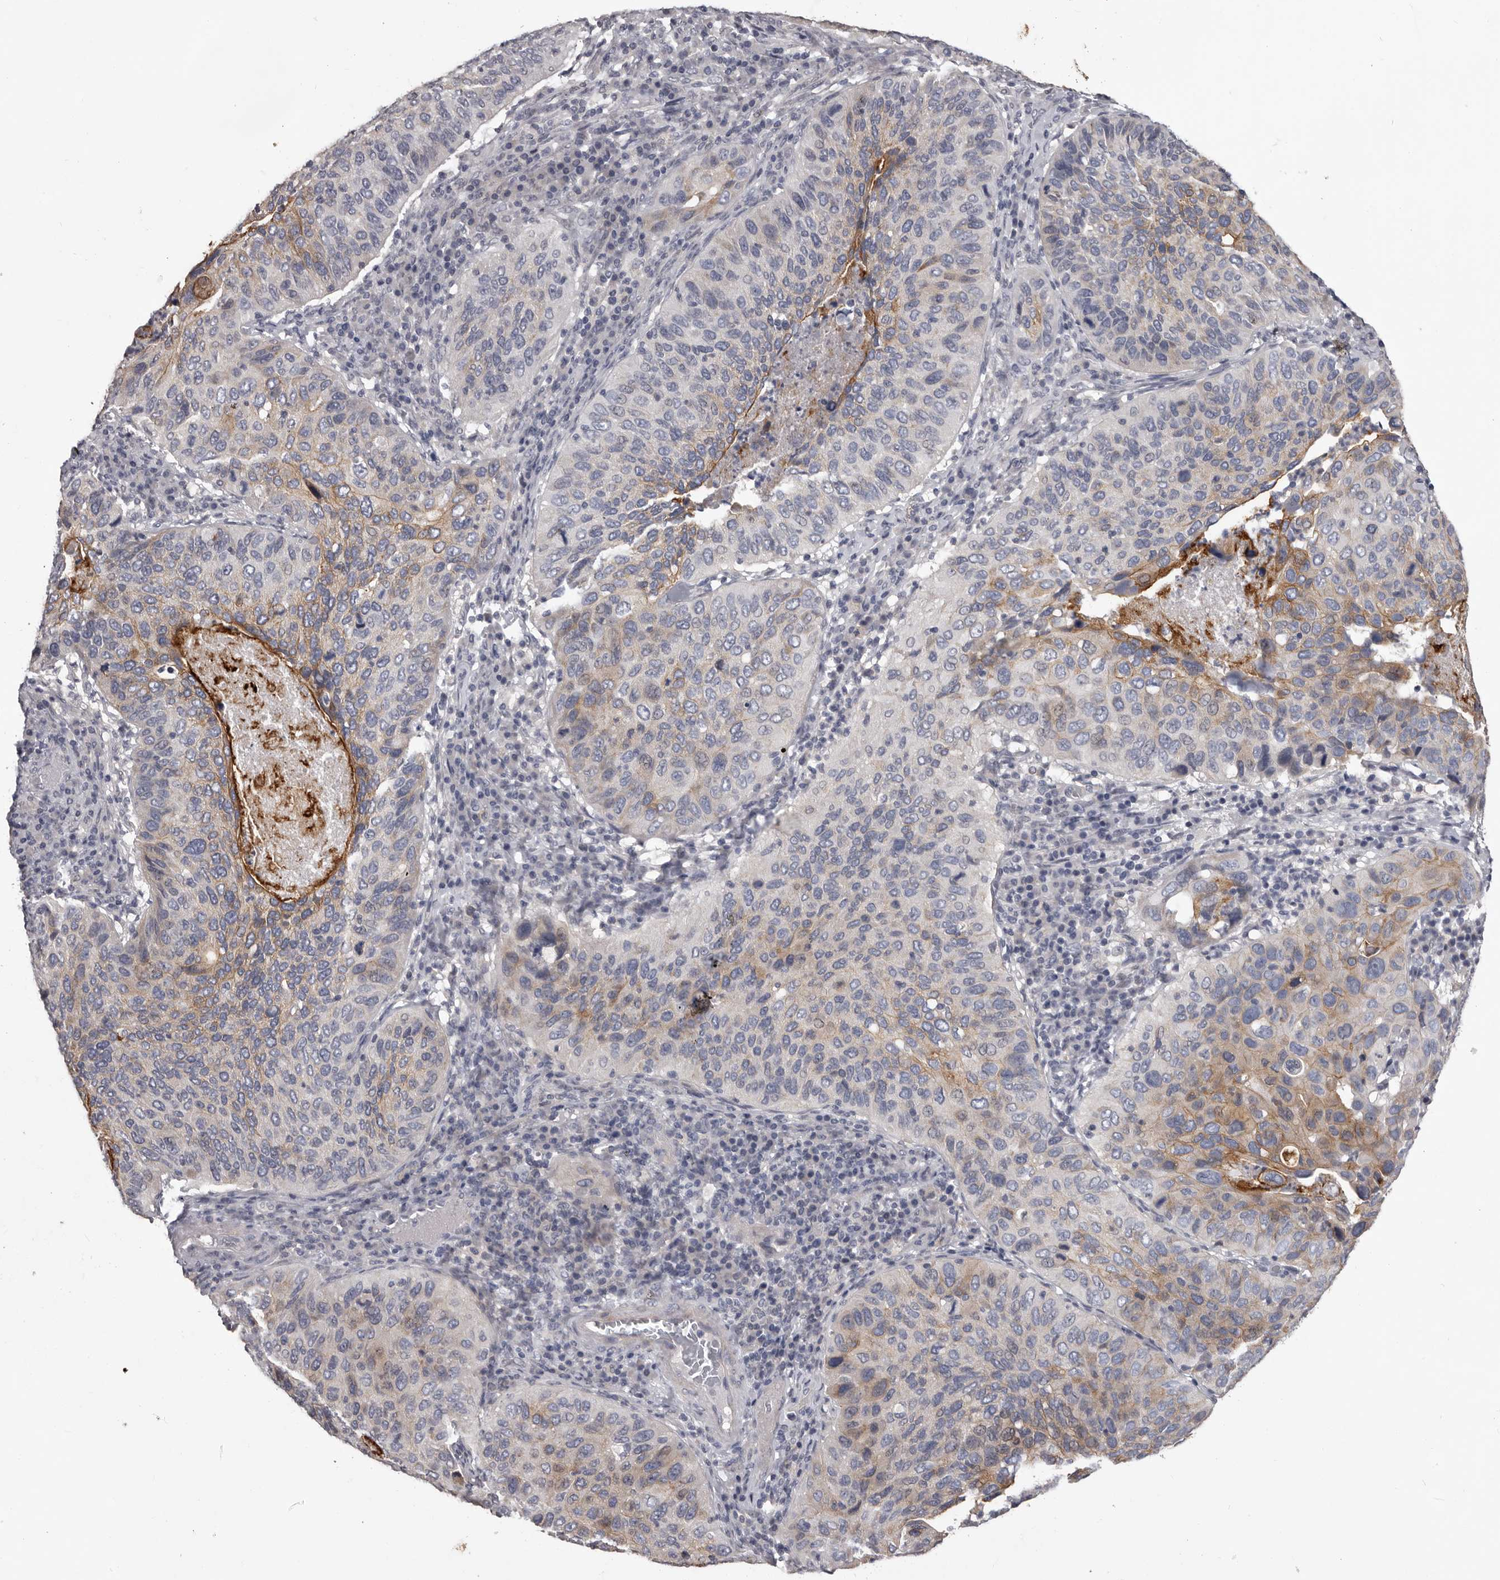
{"staining": {"intensity": "moderate", "quantity": "<25%", "location": "cytoplasmic/membranous"}, "tissue": "cervical cancer", "cell_type": "Tumor cells", "image_type": "cancer", "snomed": [{"axis": "morphology", "description": "Squamous cell carcinoma, NOS"}, {"axis": "topography", "description": "Cervix"}], "caption": "Immunohistochemical staining of human cervical cancer shows moderate cytoplasmic/membranous protein expression in about <25% of tumor cells. (IHC, brightfield microscopy, high magnification).", "gene": "LPAR6", "patient": {"sex": "female", "age": 38}}